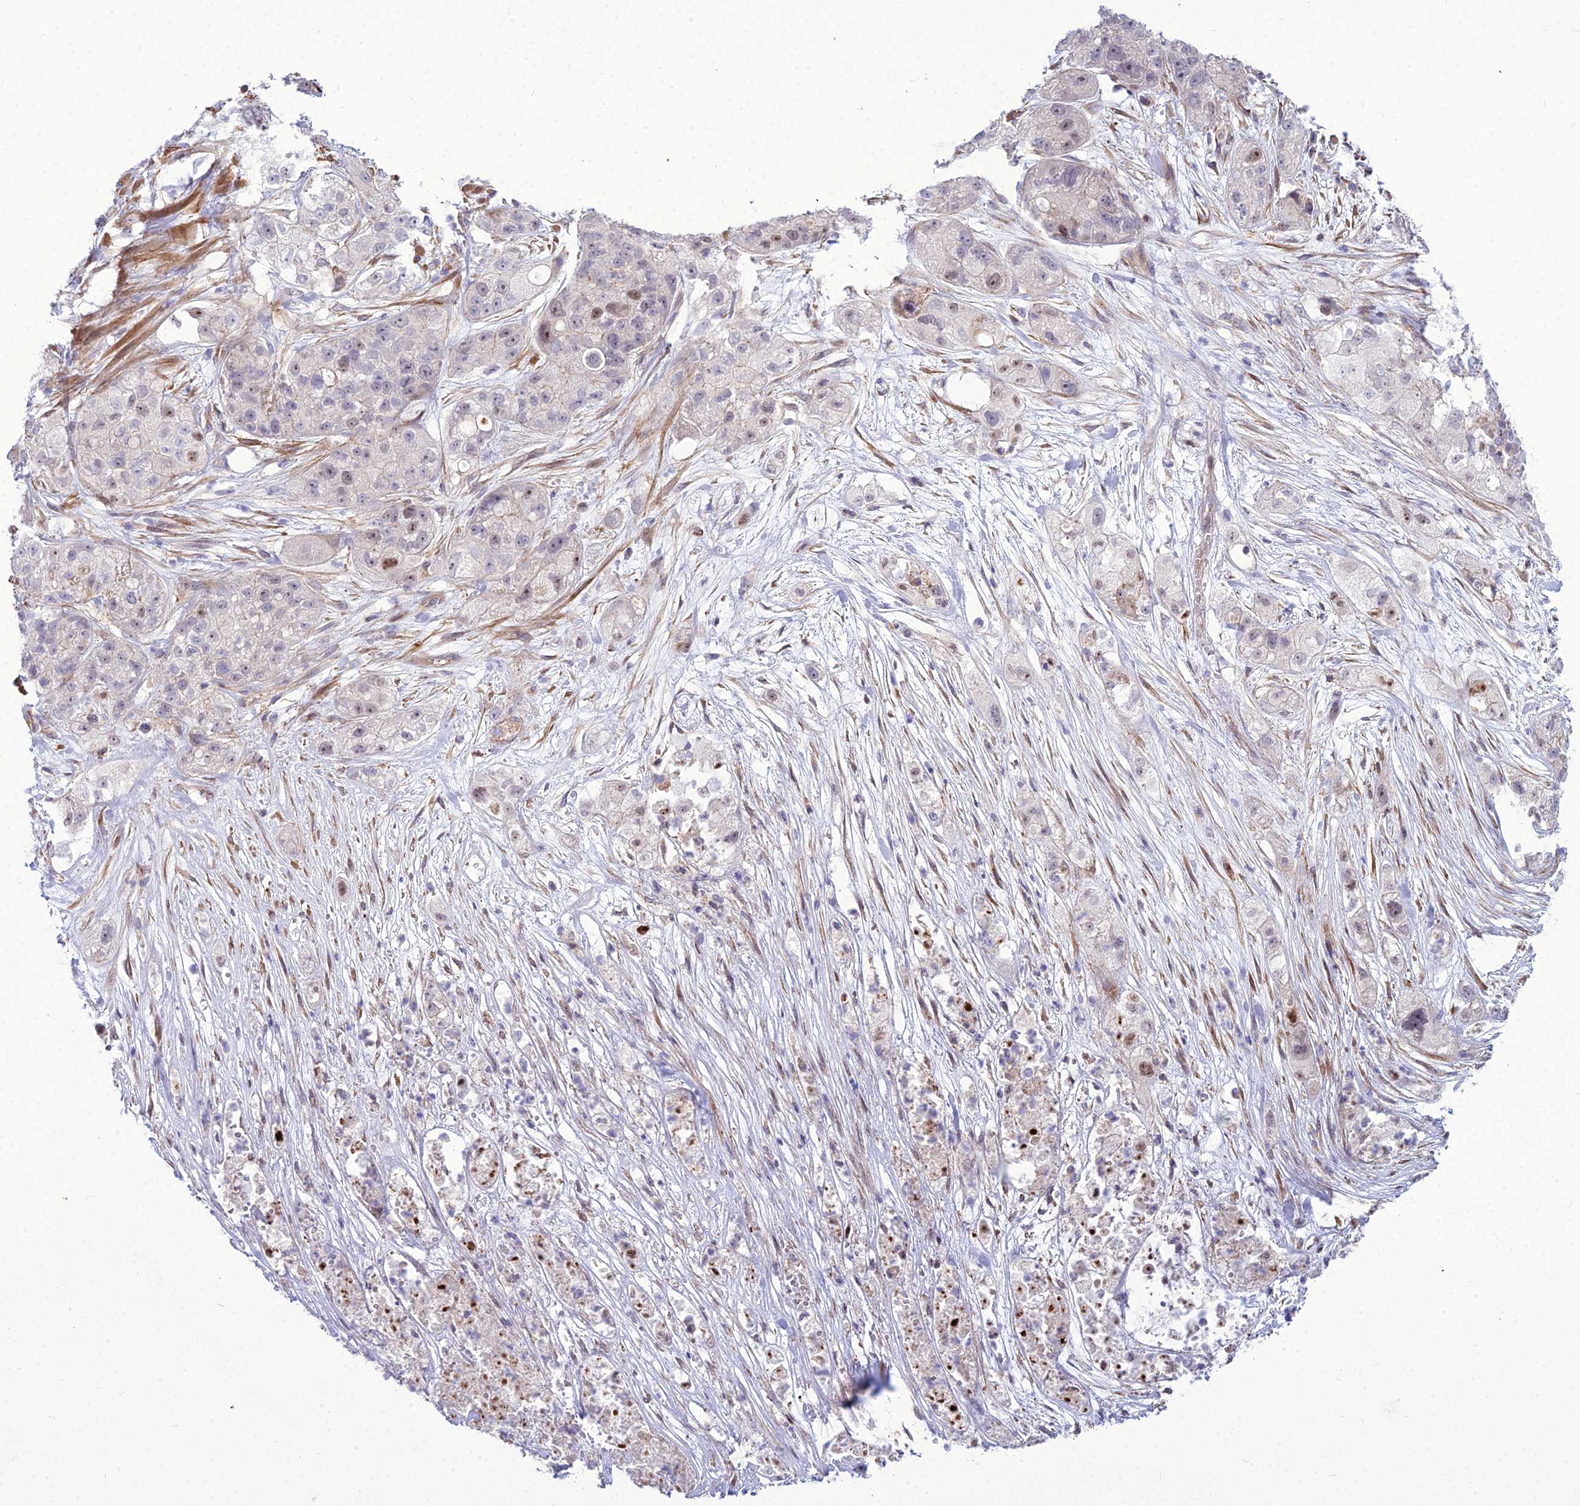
{"staining": {"intensity": "negative", "quantity": "none", "location": "none"}, "tissue": "pancreatic cancer", "cell_type": "Tumor cells", "image_type": "cancer", "snomed": [{"axis": "morphology", "description": "Adenocarcinoma, NOS"}, {"axis": "topography", "description": "Pancreas"}], "caption": "Immunohistochemistry (IHC) of pancreatic adenocarcinoma shows no expression in tumor cells.", "gene": "TSPYL2", "patient": {"sex": "female", "age": 78}}